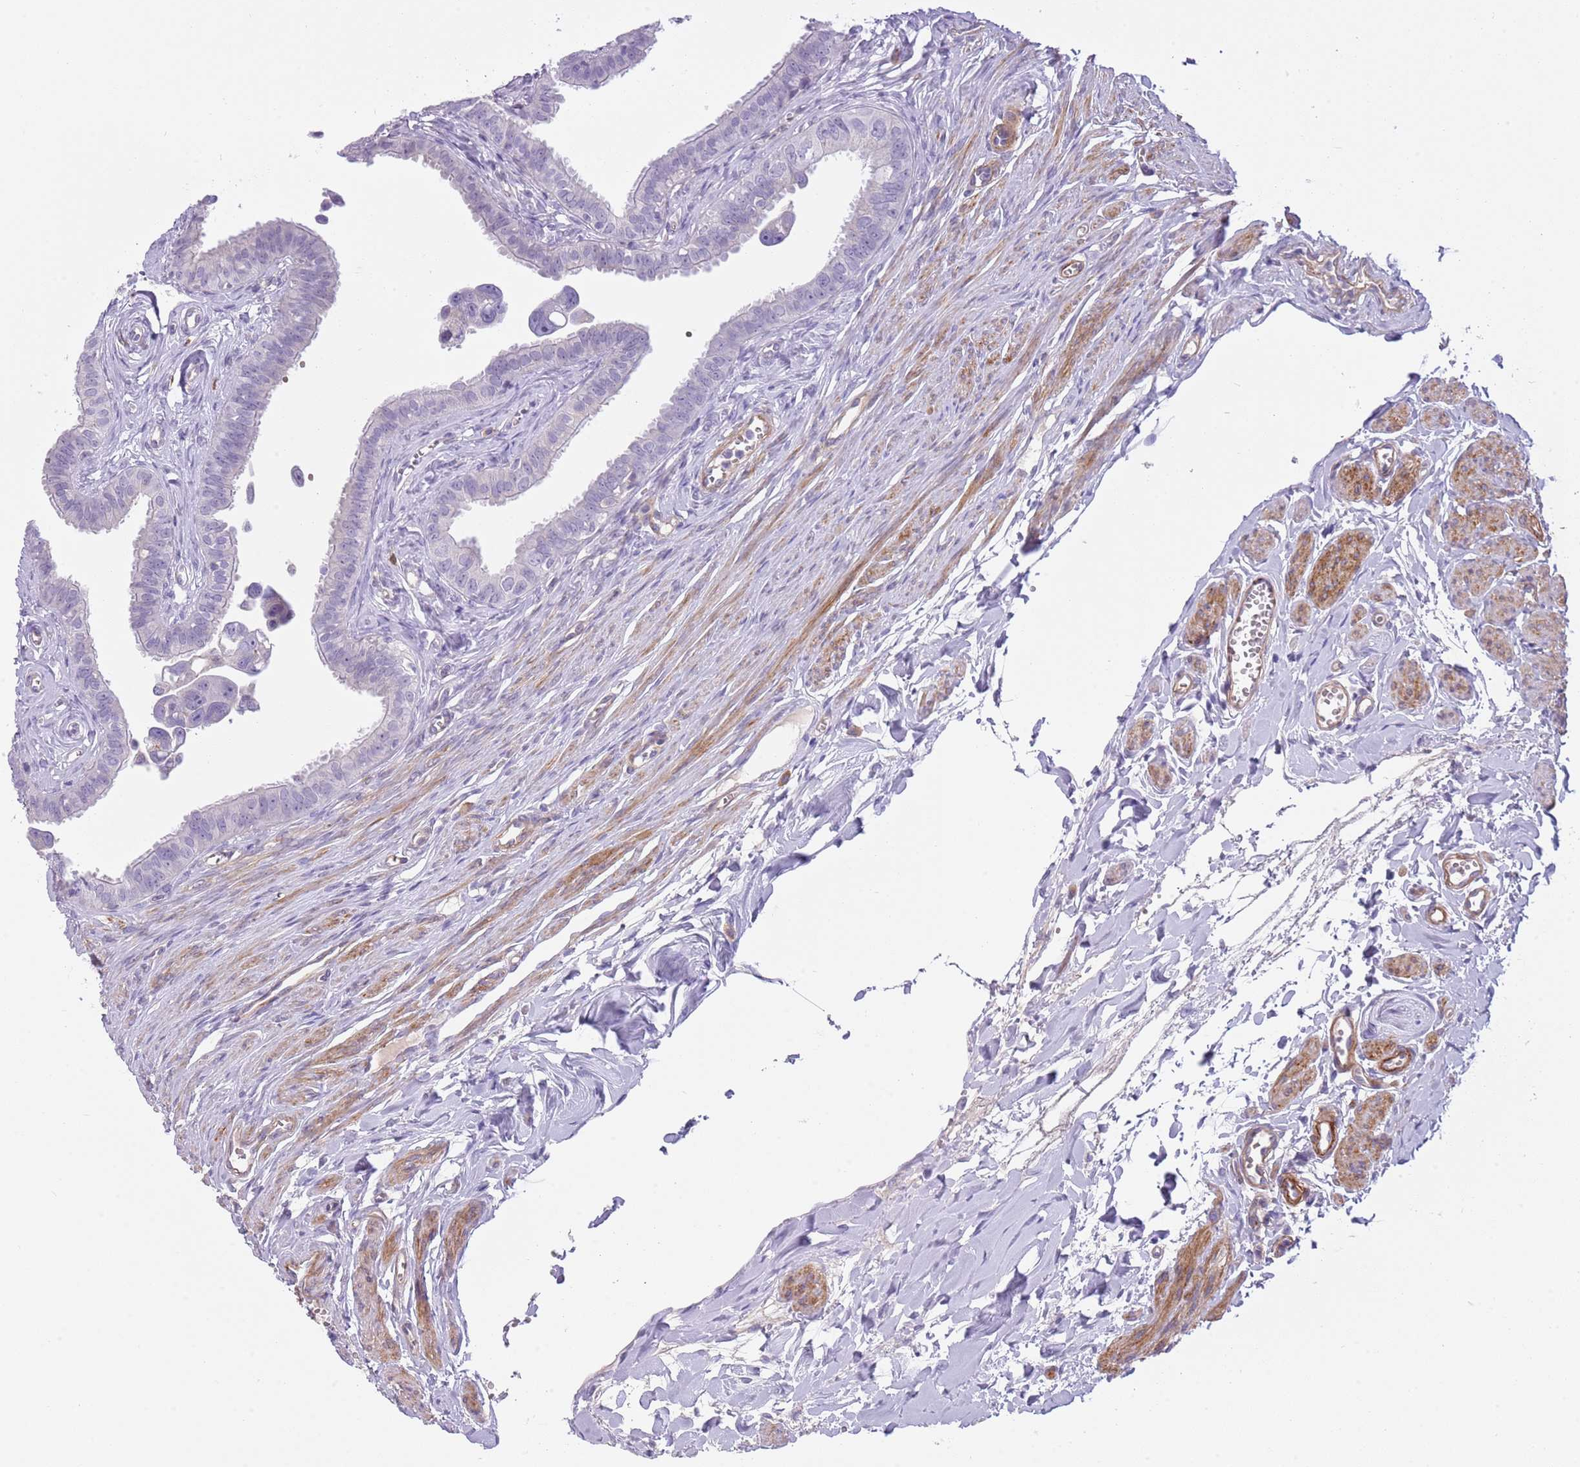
{"staining": {"intensity": "negative", "quantity": "none", "location": "none"}, "tissue": "fallopian tube", "cell_type": "Glandular cells", "image_type": "normal", "snomed": [{"axis": "morphology", "description": "Normal tissue, NOS"}, {"axis": "morphology", "description": "Carcinoma, NOS"}, {"axis": "topography", "description": "Fallopian tube"}, {"axis": "topography", "description": "Ovary"}], "caption": "High power microscopy image of an immunohistochemistry (IHC) photomicrograph of unremarkable fallopian tube, revealing no significant positivity in glandular cells.", "gene": "TINAGL1", "patient": {"sex": "female", "age": 59}}